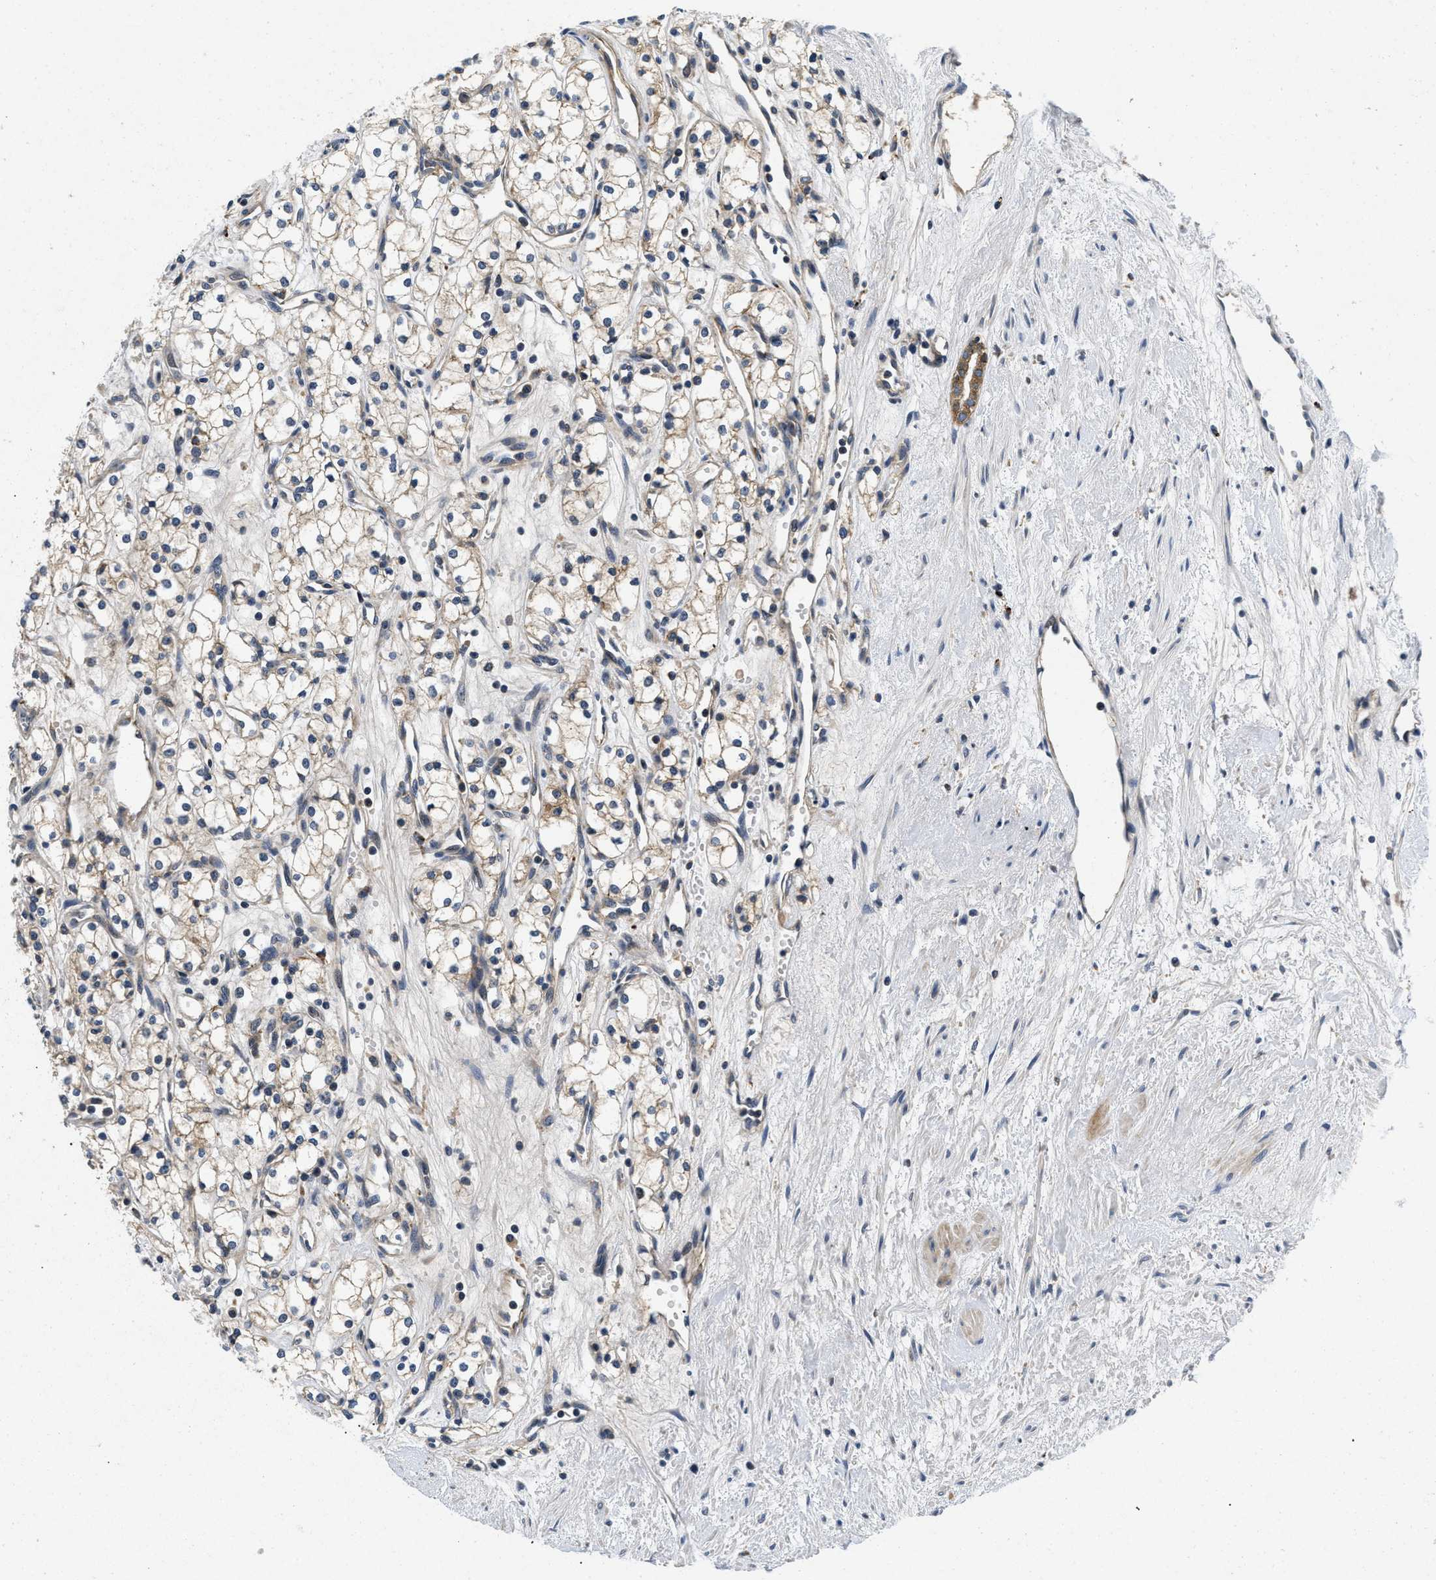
{"staining": {"intensity": "weak", "quantity": ">75%", "location": "cytoplasmic/membranous"}, "tissue": "renal cancer", "cell_type": "Tumor cells", "image_type": "cancer", "snomed": [{"axis": "morphology", "description": "Adenocarcinoma, NOS"}, {"axis": "topography", "description": "Kidney"}], "caption": "A brown stain shows weak cytoplasmic/membranous staining of a protein in human renal adenocarcinoma tumor cells.", "gene": "PDP1", "patient": {"sex": "male", "age": 59}}